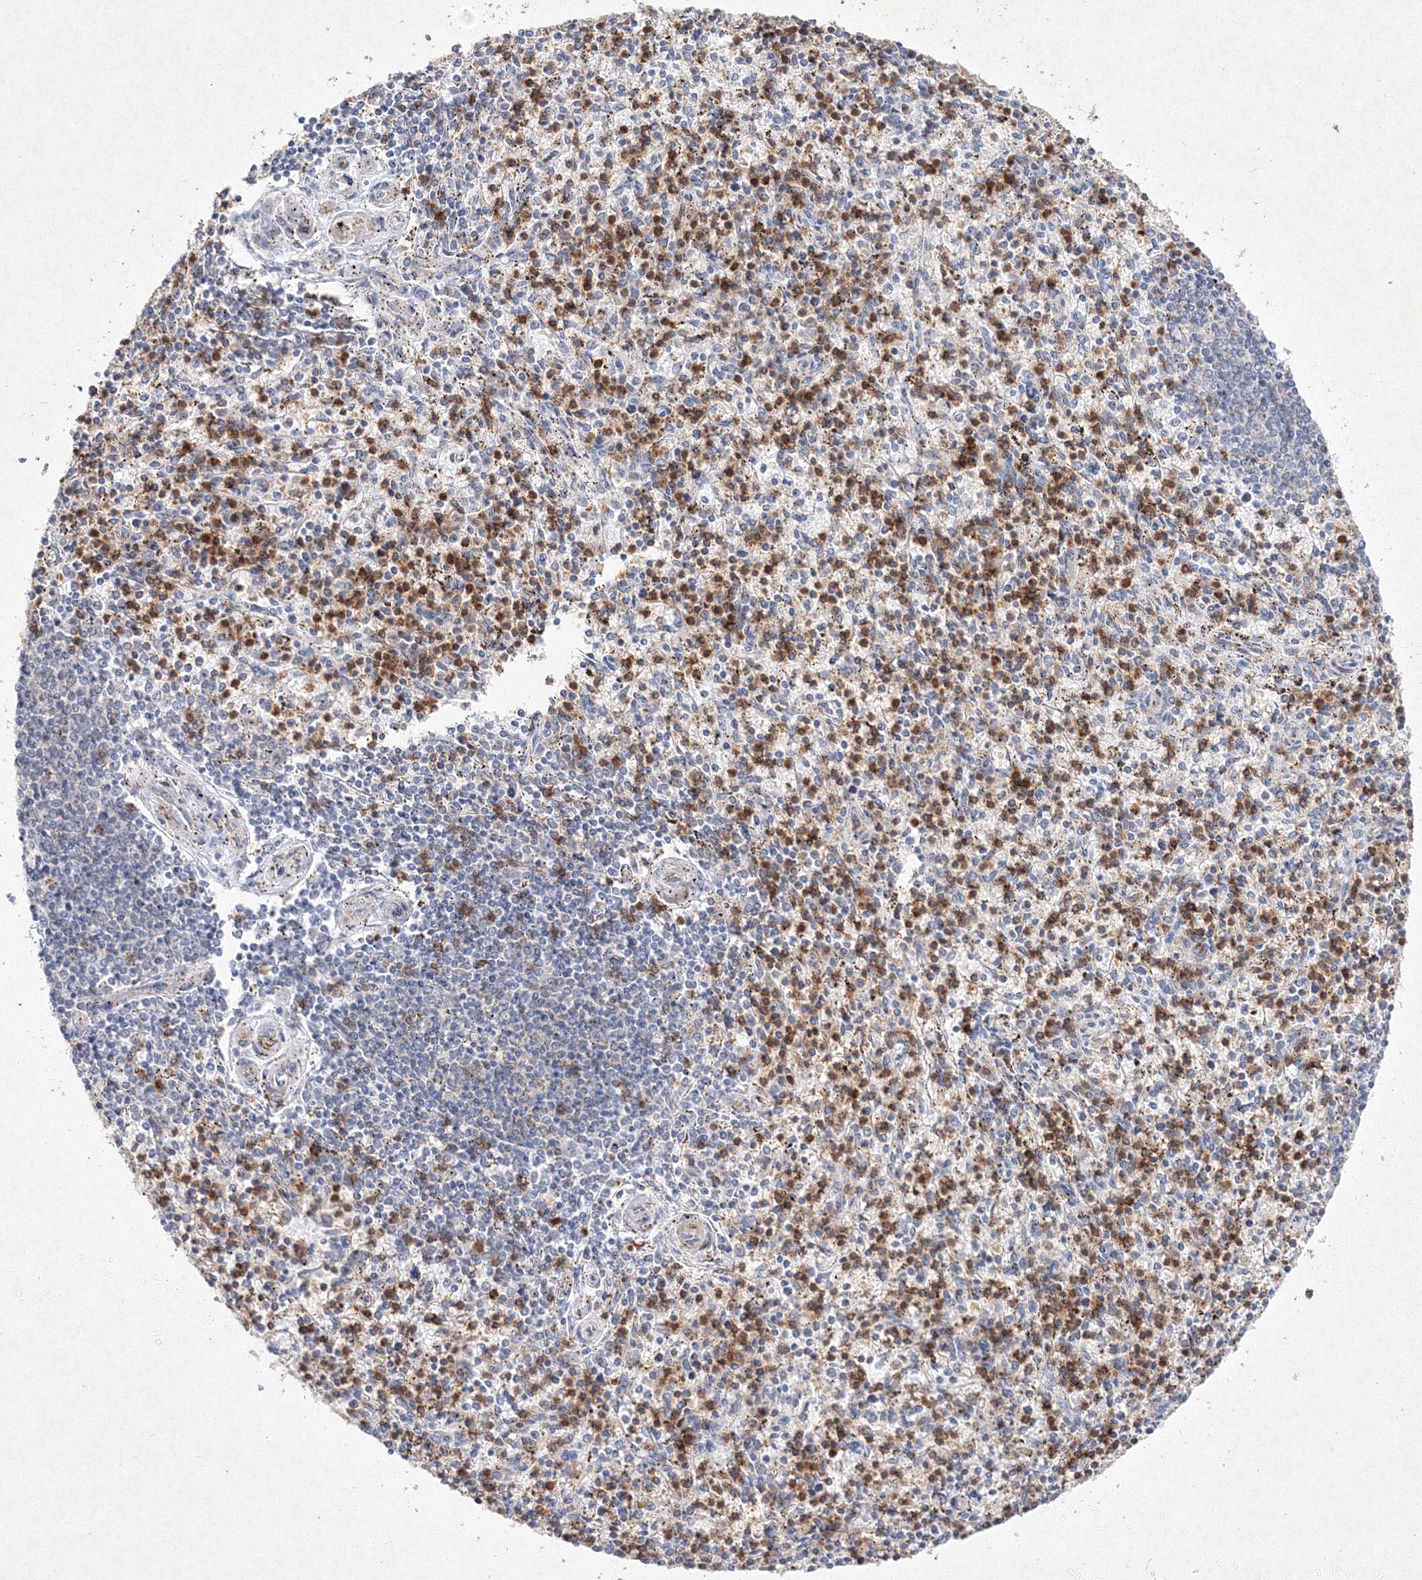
{"staining": {"intensity": "strong", "quantity": "25%-75%", "location": "cytoplasmic/membranous"}, "tissue": "spleen", "cell_type": "Cells in red pulp", "image_type": "normal", "snomed": [{"axis": "morphology", "description": "Normal tissue, NOS"}, {"axis": "topography", "description": "Spleen"}], "caption": "This histopathology image shows IHC staining of benign spleen, with high strong cytoplasmic/membranous positivity in approximately 25%-75% of cells in red pulp.", "gene": "HCST", "patient": {"sex": "male", "age": 72}}